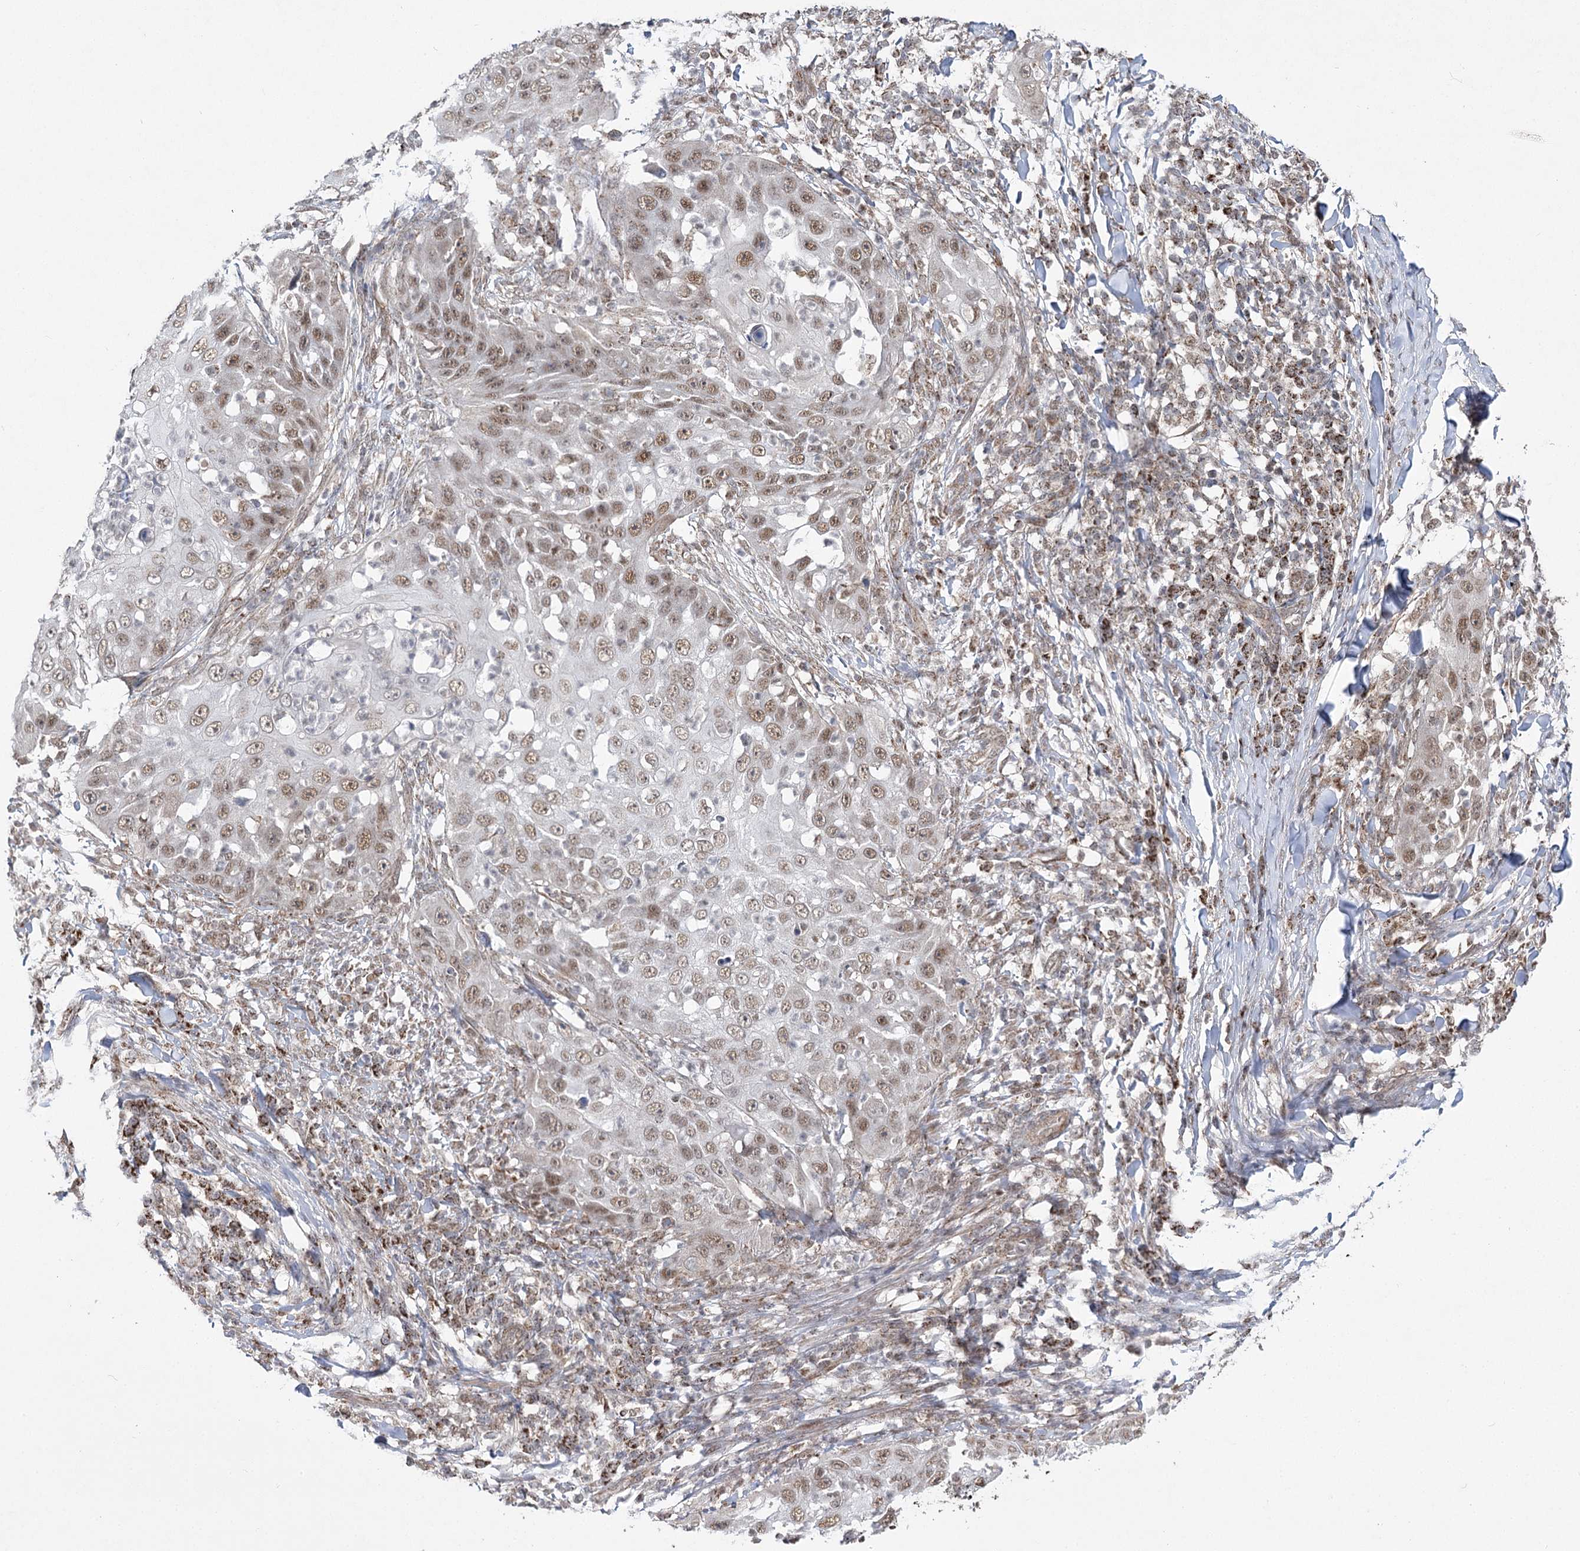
{"staining": {"intensity": "moderate", "quantity": ">75%", "location": "nuclear"}, "tissue": "skin cancer", "cell_type": "Tumor cells", "image_type": "cancer", "snomed": [{"axis": "morphology", "description": "Squamous cell carcinoma, NOS"}, {"axis": "topography", "description": "Skin"}], "caption": "Skin squamous cell carcinoma stained for a protein (brown) demonstrates moderate nuclear positive expression in approximately >75% of tumor cells.", "gene": "SLC4A1AP", "patient": {"sex": "female", "age": 44}}